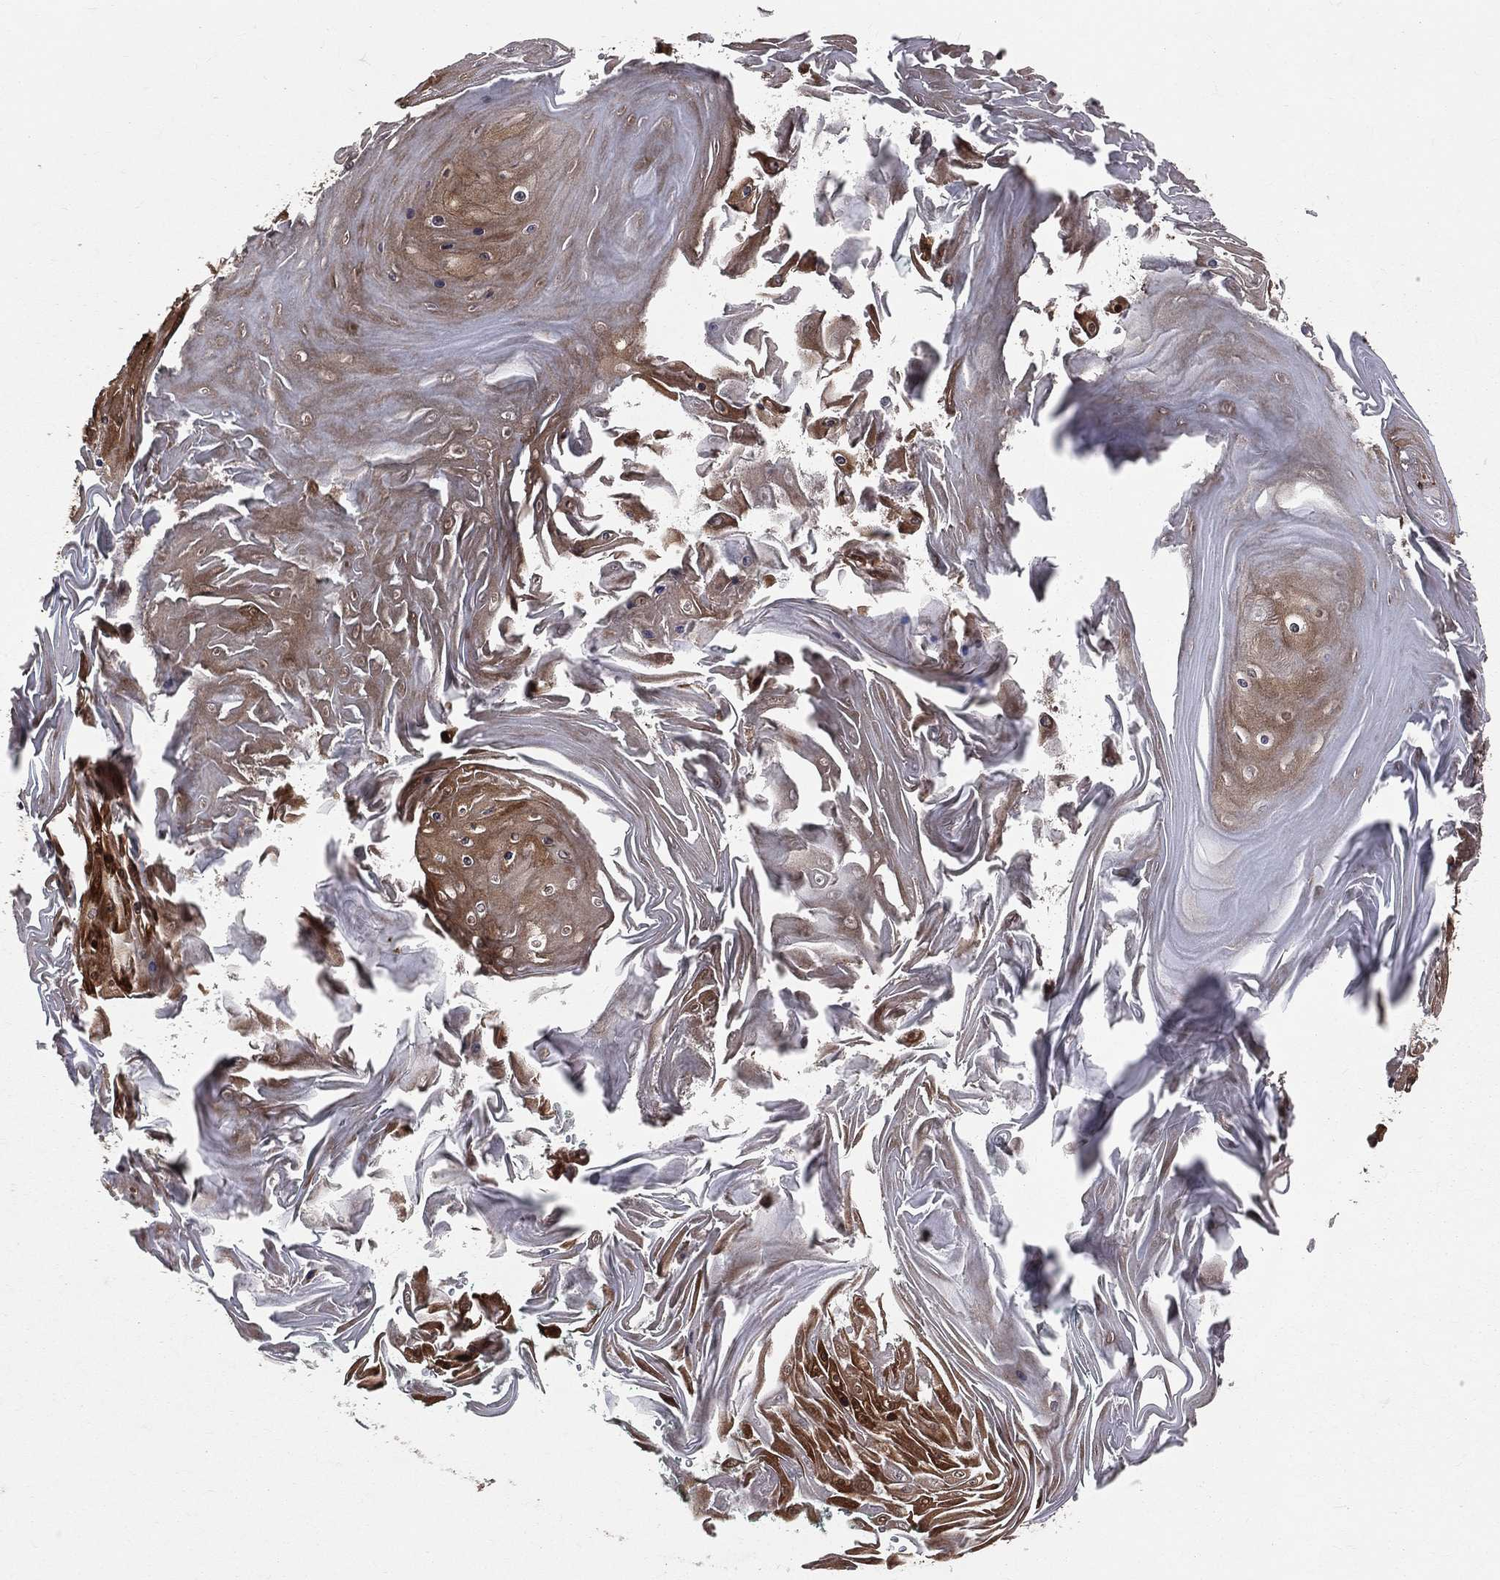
{"staining": {"intensity": "strong", "quantity": "<25%", "location": "cytoplasmic/membranous,nuclear"}, "tissue": "skin cancer", "cell_type": "Tumor cells", "image_type": "cancer", "snomed": [{"axis": "morphology", "description": "Squamous cell carcinoma, NOS"}, {"axis": "topography", "description": "Skin"}], "caption": "This is a histology image of IHC staining of skin squamous cell carcinoma, which shows strong staining in the cytoplasmic/membranous and nuclear of tumor cells.", "gene": "ENO1", "patient": {"sex": "male", "age": 62}}